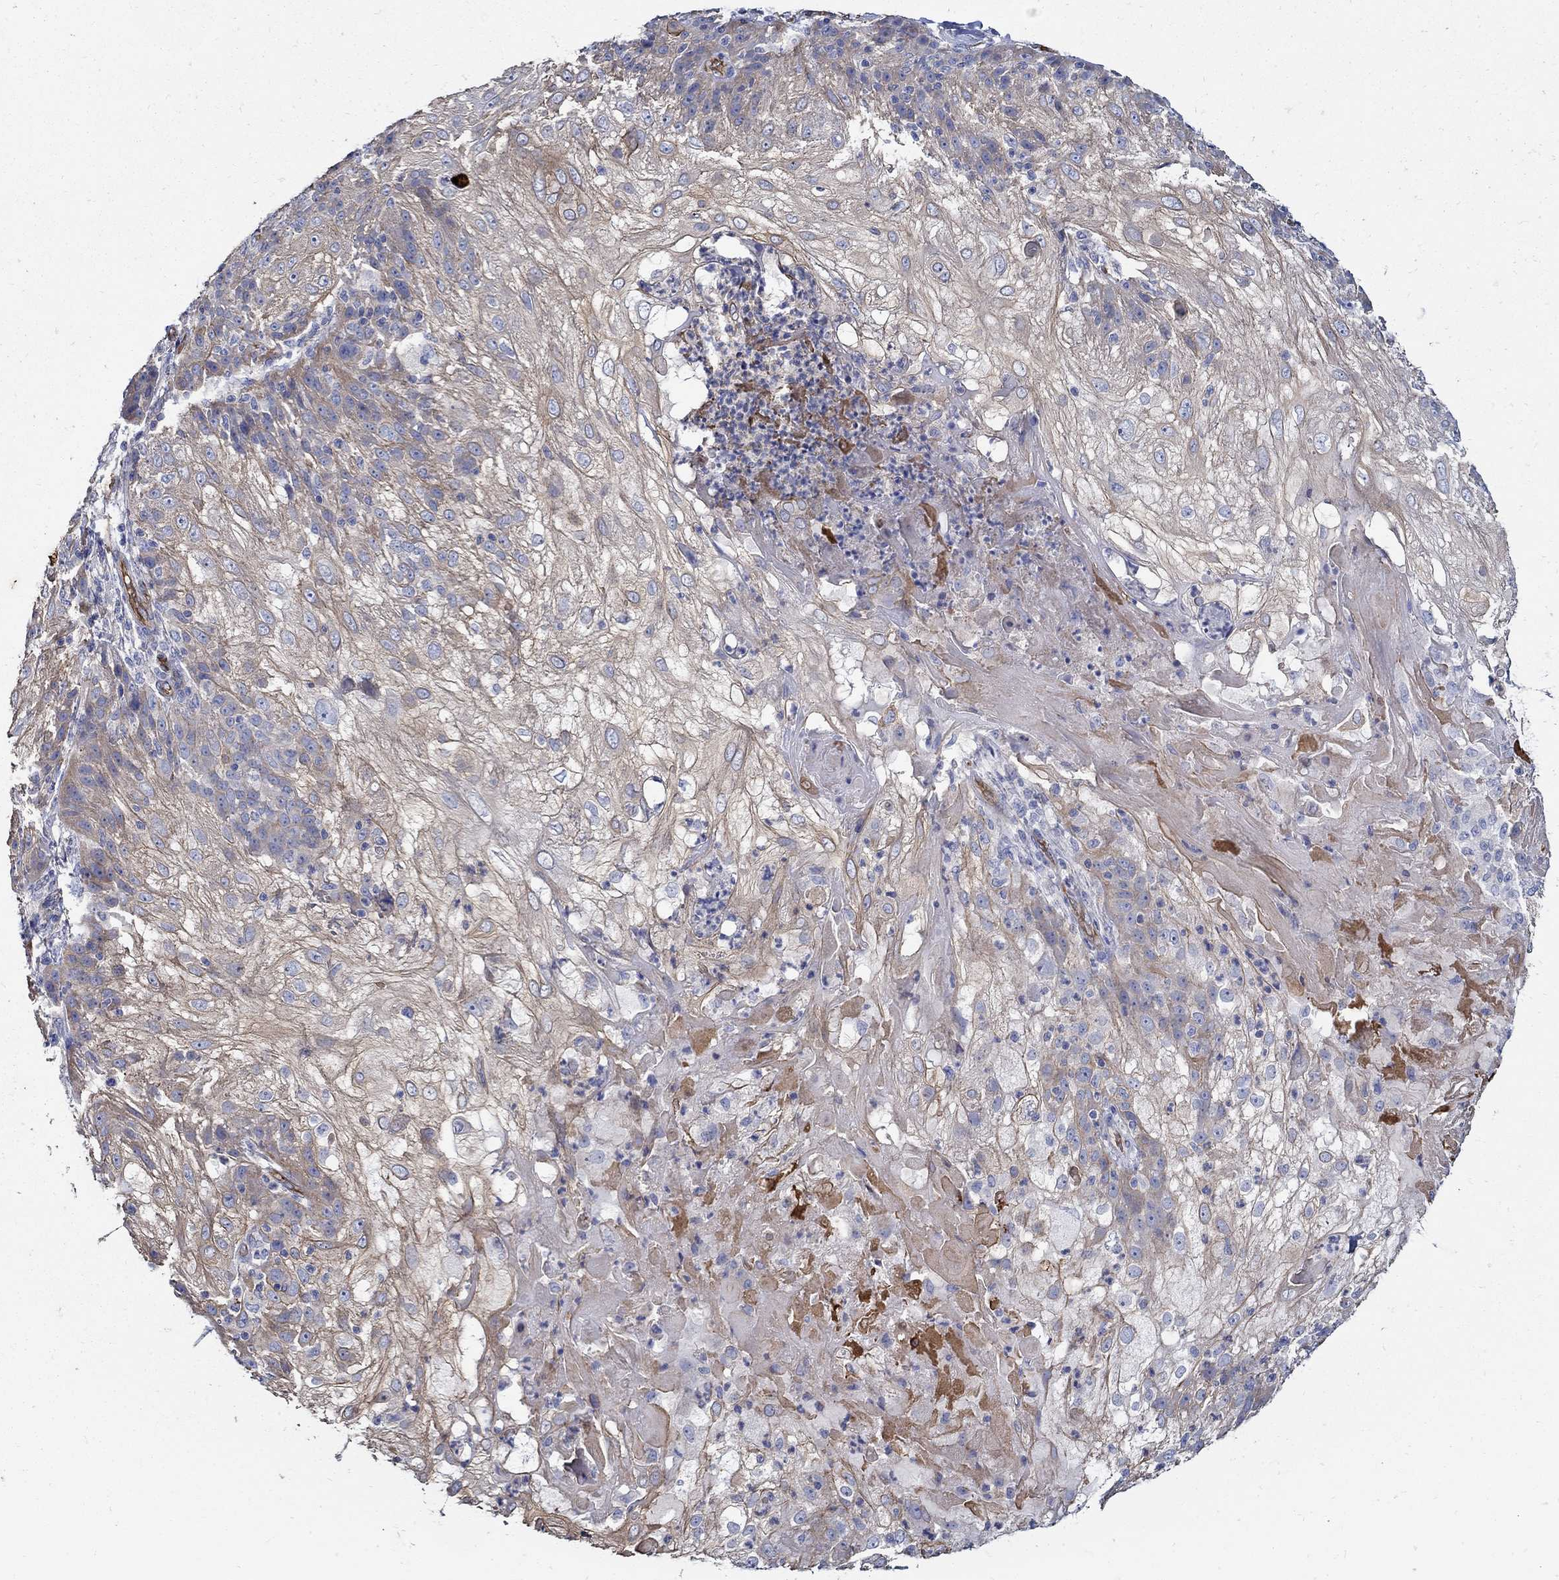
{"staining": {"intensity": "moderate", "quantity": "25%-75%", "location": "cytoplasmic/membranous"}, "tissue": "skin cancer", "cell_type": "Tumor cells", "image_type": "cancer", "snomed": [{"axis": "morphology", "description": "Normal tissue, NOS"}, {"axis": "morphology", "description": "Squamous cell carcinoma, NOS"}, {"axis": "topography", "description": "Skin"}], "caption": "A medium amount of moderate cytoplasmic/membranous expression is present in approximately 25%-75% of tumor cells in skin cancer tissue.", "gene": "APBB3", "patient": {"sex": "female", "age": 83}}